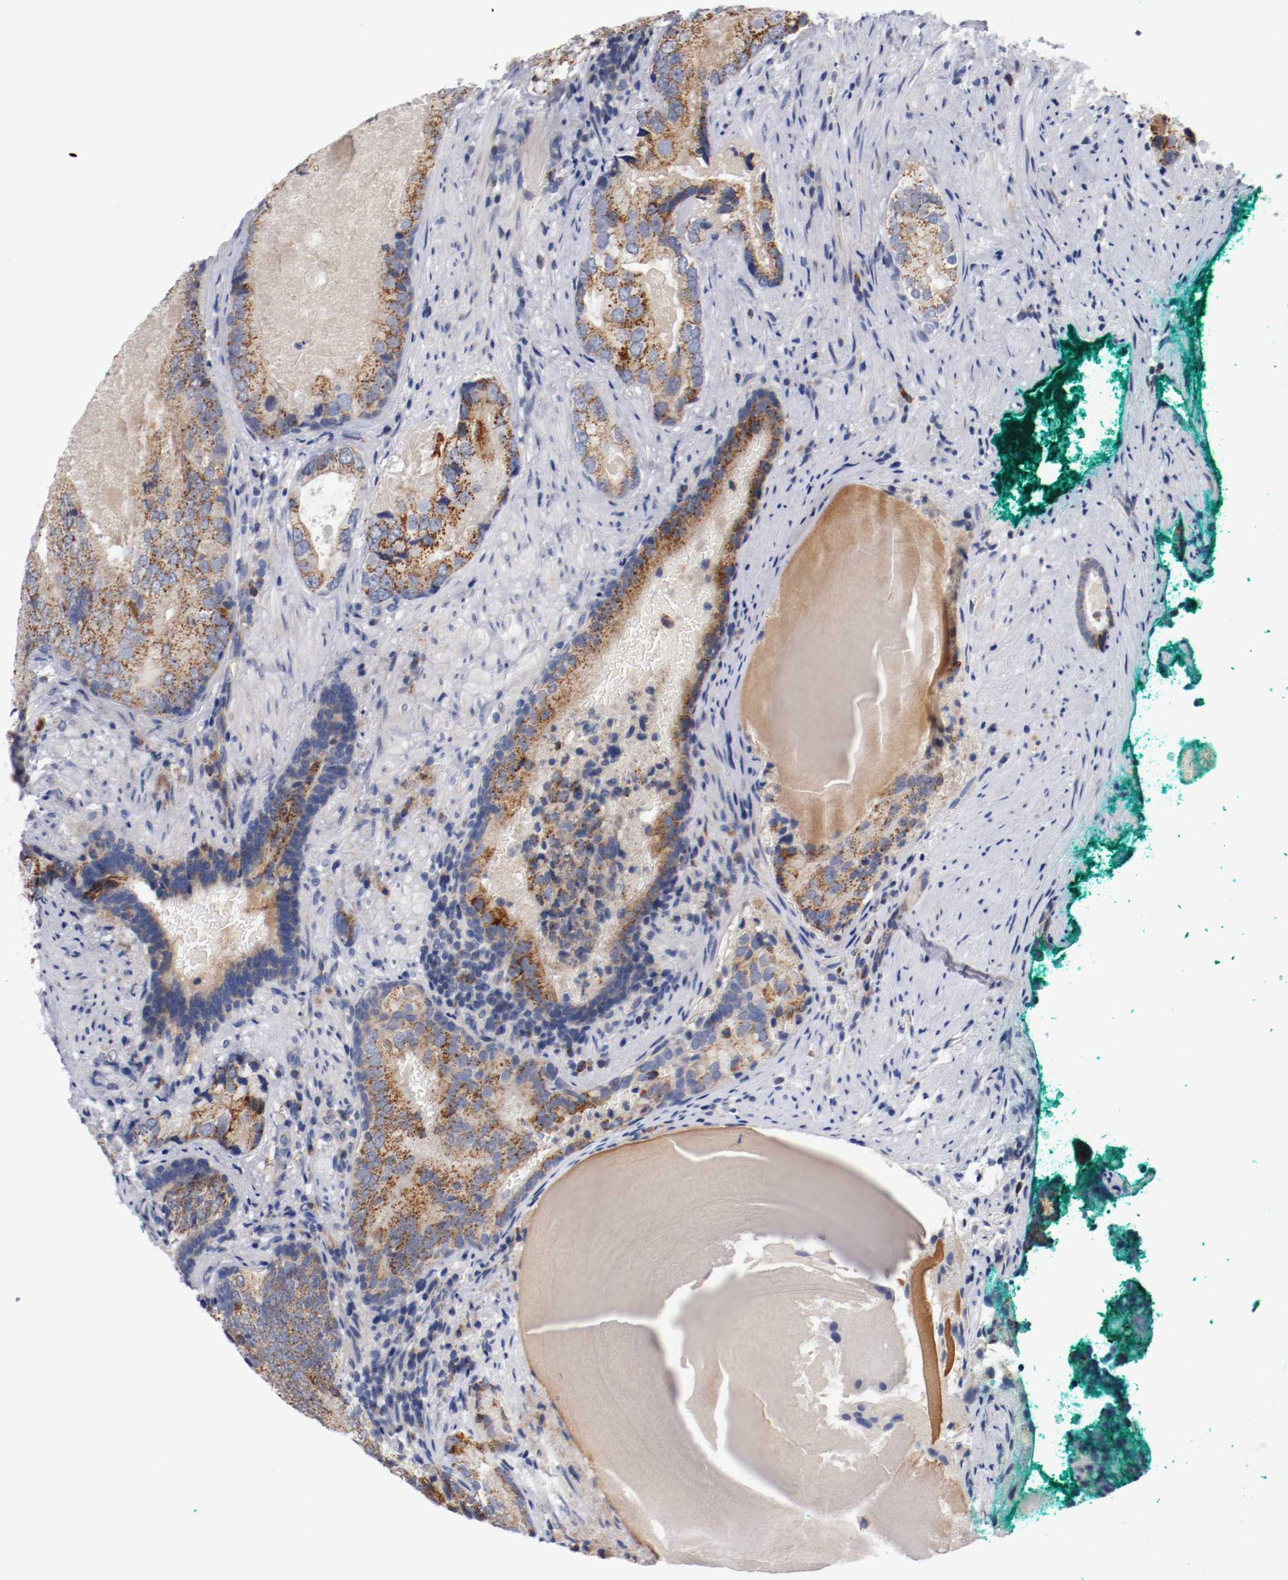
{"staining": {"intensity": "moderate", "quantity": ">75%", "location": "cytoplasmic/membranous"}, "tissue": "prostate cancer", "cell_type": "Tumor cells", "image_type": "cancer", "snomed": [{"axis": "morphology", "description": "Adenocarcinoma, High grade"}, {"axis": "topography", "description": "Prostate"}], "caption": "A photomicrograph of prostate cancer (high-grade adenocarcinoma) stained for a protein demonstrates moderate cytoplasmic/membranous brown staining in tumor cells. The staining was performed using DAB (3,3'-diaminobenzidine), with brown indicating positive protein expression. Nuclei are stained blue with hematoxylin.", "gene": "PCSK6", "patient": {"sex": "male", "age": 66}}